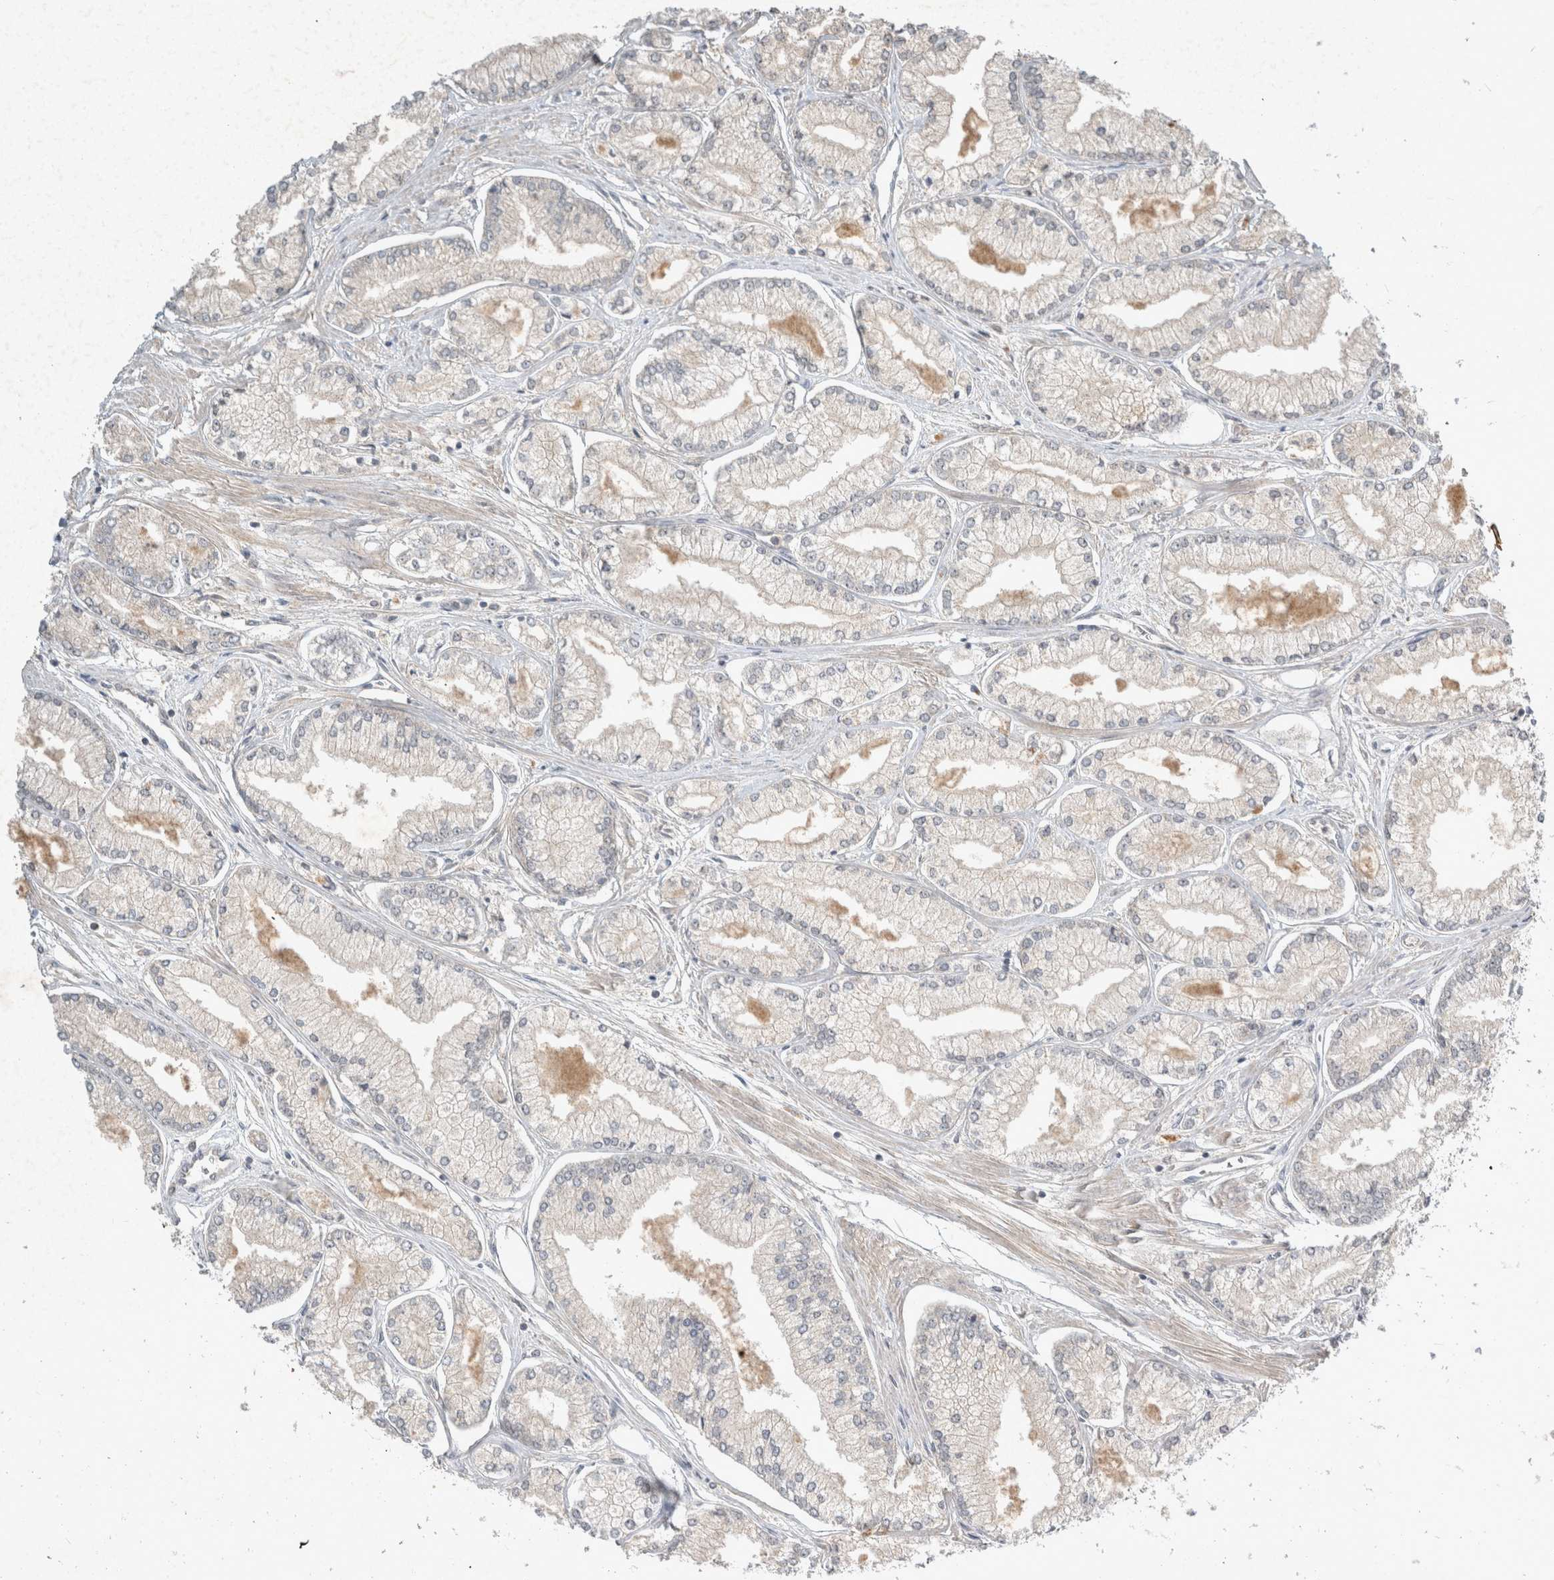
{"staining": {"intensity": "weak", "quantity": "<25%", "location": "cytoplasmic/membranous"}, "tissue": "prostate cancer", "cell_type": "Tumor cells", "image_type": "cancer", "snomed": [{"axis": "morphology", "description": "Adenocarcinoma, Low grade"}, {"axis": "topography", "description": "Prostate"}], "caption": "Protein analysis of prostate cancer shows no significant positivity in tumor cells.", "gene": "LOXL2", "patient": {"sex": "male", "age": 52}}